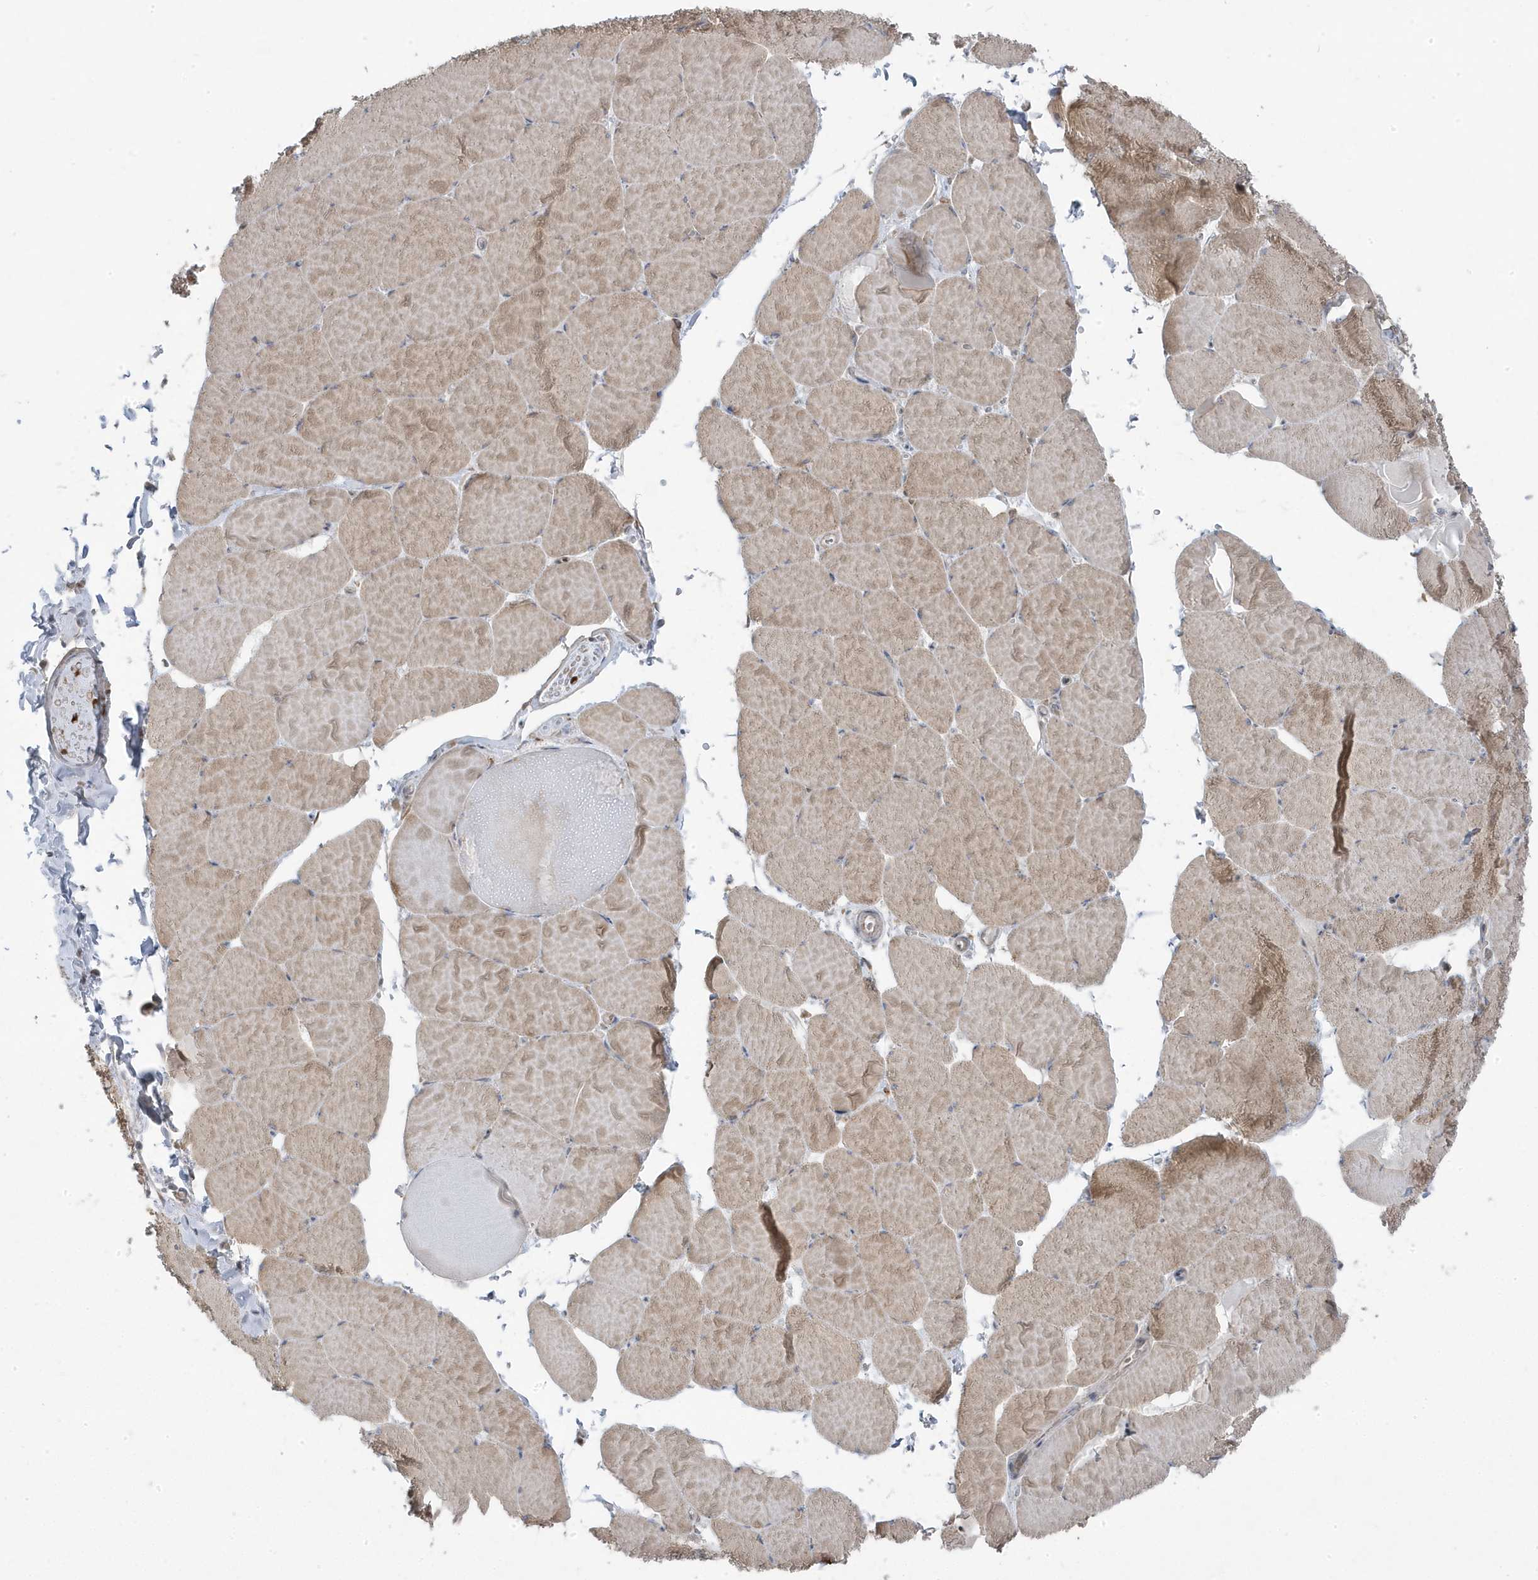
{"staining": {"intensity": "moderate", "quantity": "25%-75%", "location": "cytoplasmic/membranous"}, "tissue": "skeletal muscle", "cell_type": "Myocytes", "image_type": "normal", "snomed": [{"axis": "morphology", "description": "Normal tissue, NOS"}, {"axis": "topography", "description": "Skeletal muscle"}, {"axis": "topography", "description": "Head-Neck"}], "caption": "Immunohistochemical staining of normal human skeletal muscle demonstrates 25%-75% levels of moderate cytoplasmic/membranous protein staining in approximately 25%-75% of myocytes.", "gene": "ZNF654", "patient": {"sex": "male", "age": 66}}